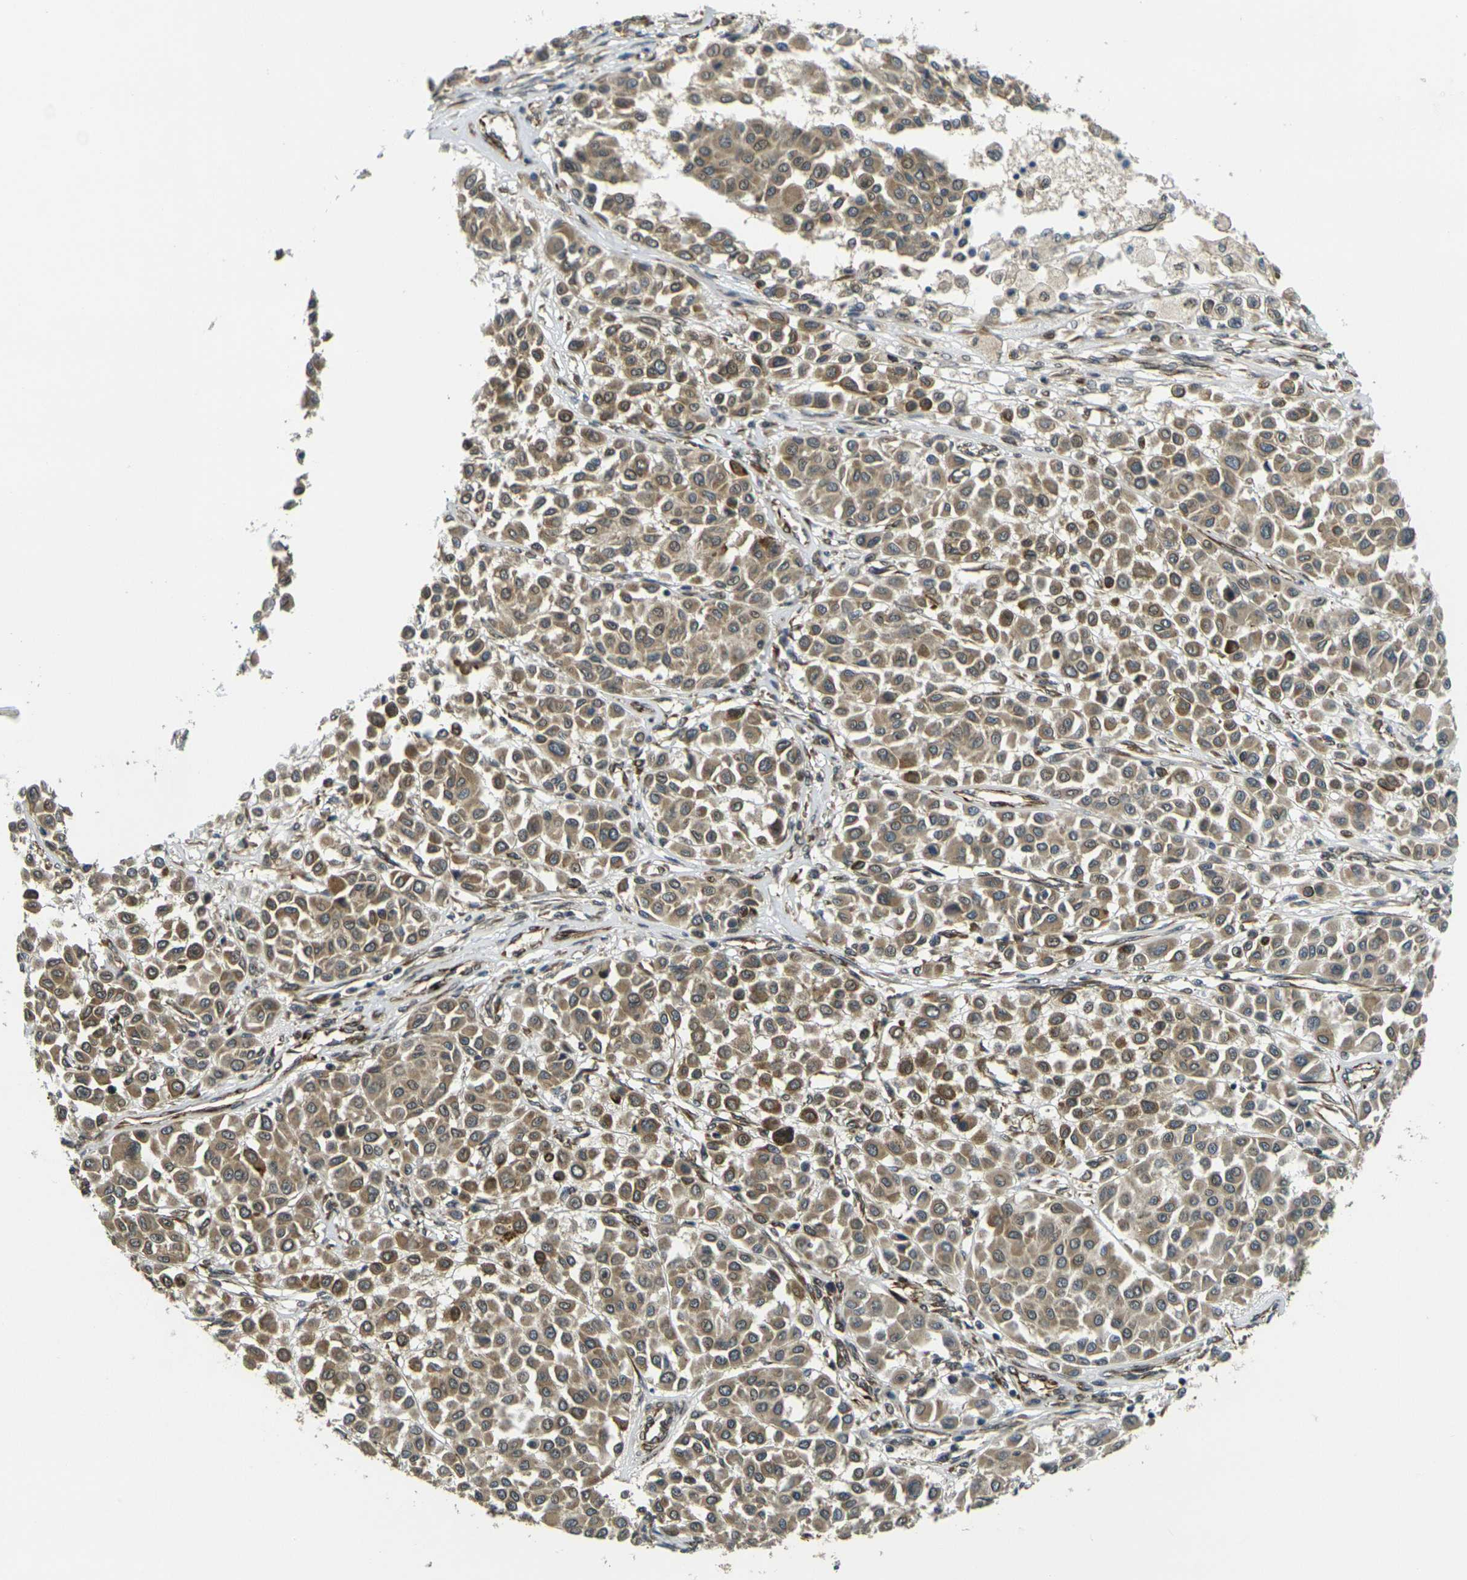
{"staining": {"intensity": "weak", "quantity": "25%-75%", "location": "cytoplasmic/membranous"}, "tissue": "melanoma", "cell_type": "Tumor cells", "image_type": "cancer", "snomed": [{"axis": "morphology", "description": "Malignant melanoma, Metastatic site"}, {"axis": "topography", "description": "Soft tissue"}], "caption": "IHC image of malignant melanoma (metastatic site) stained for a protein (brown), which shows low levels of weak cytoplasmic/membranous staining in about 25%-75% of tumor cells.", "gene": "FUT11", "patient": {"sex": "male", "age": 41}}